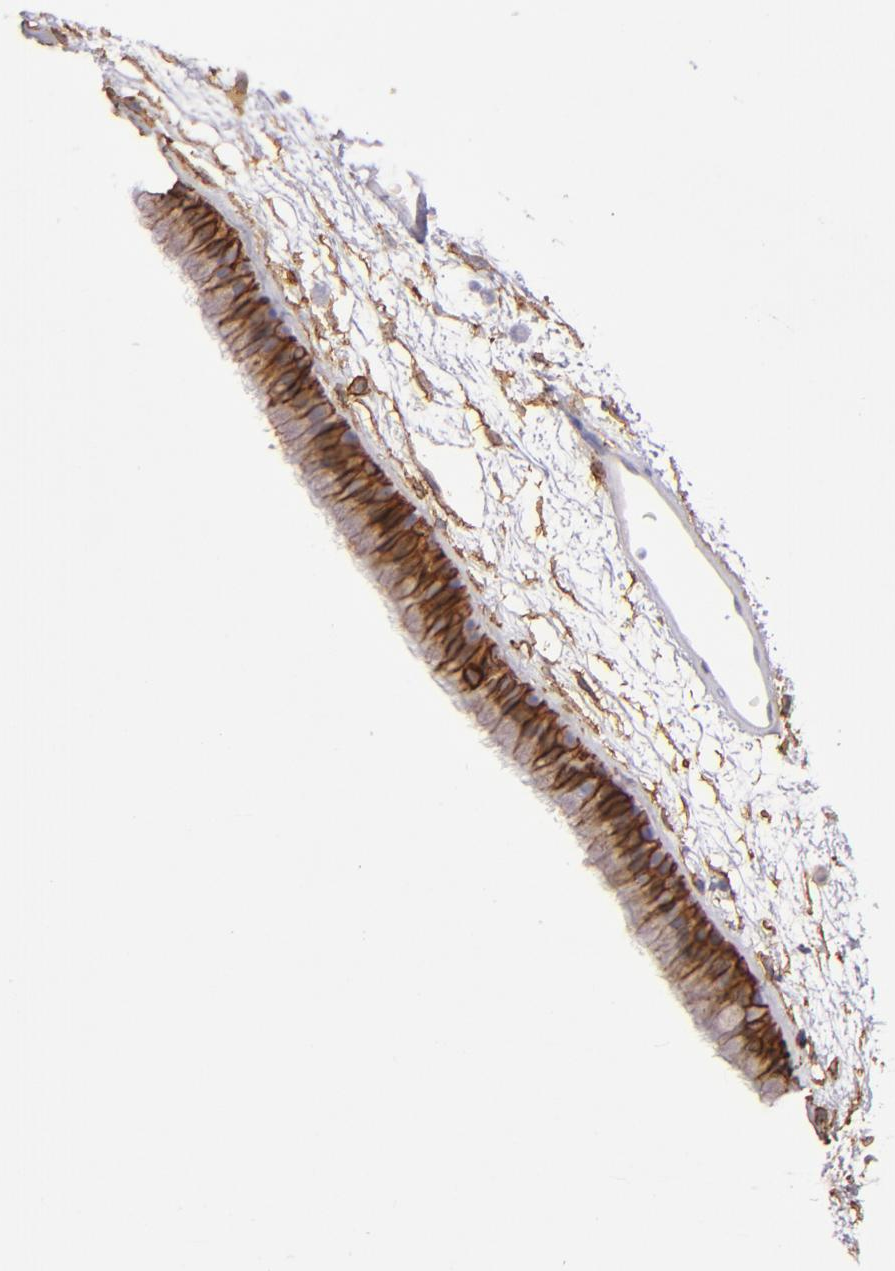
{"staining": {"intensity": "strong", "quantity": ">75%", "location": "cytoplasmic/membranous"}, "tissue": "nasopharynx", "cell_type": "Respiratory epithelial cells", "image_type": "normal", "snomed": [{"axis": "morphology", "description": "Normal tissue, NOS"}, {"axis": "morphology", "description": "Inflammation, NOS"}, {"axis": "topography", "description": "Nasopharynx"}], "caption": "Immunohistochemistry histopathology image of benign human nasopharynx stained for a protein (brown), which demonstrates high levels of strong cytoplasmic/membranous positivity in approximately >75% of respiratory epithelial cells.", "gene": "CD9", "patient": {"sex": "male", "age": 48}}